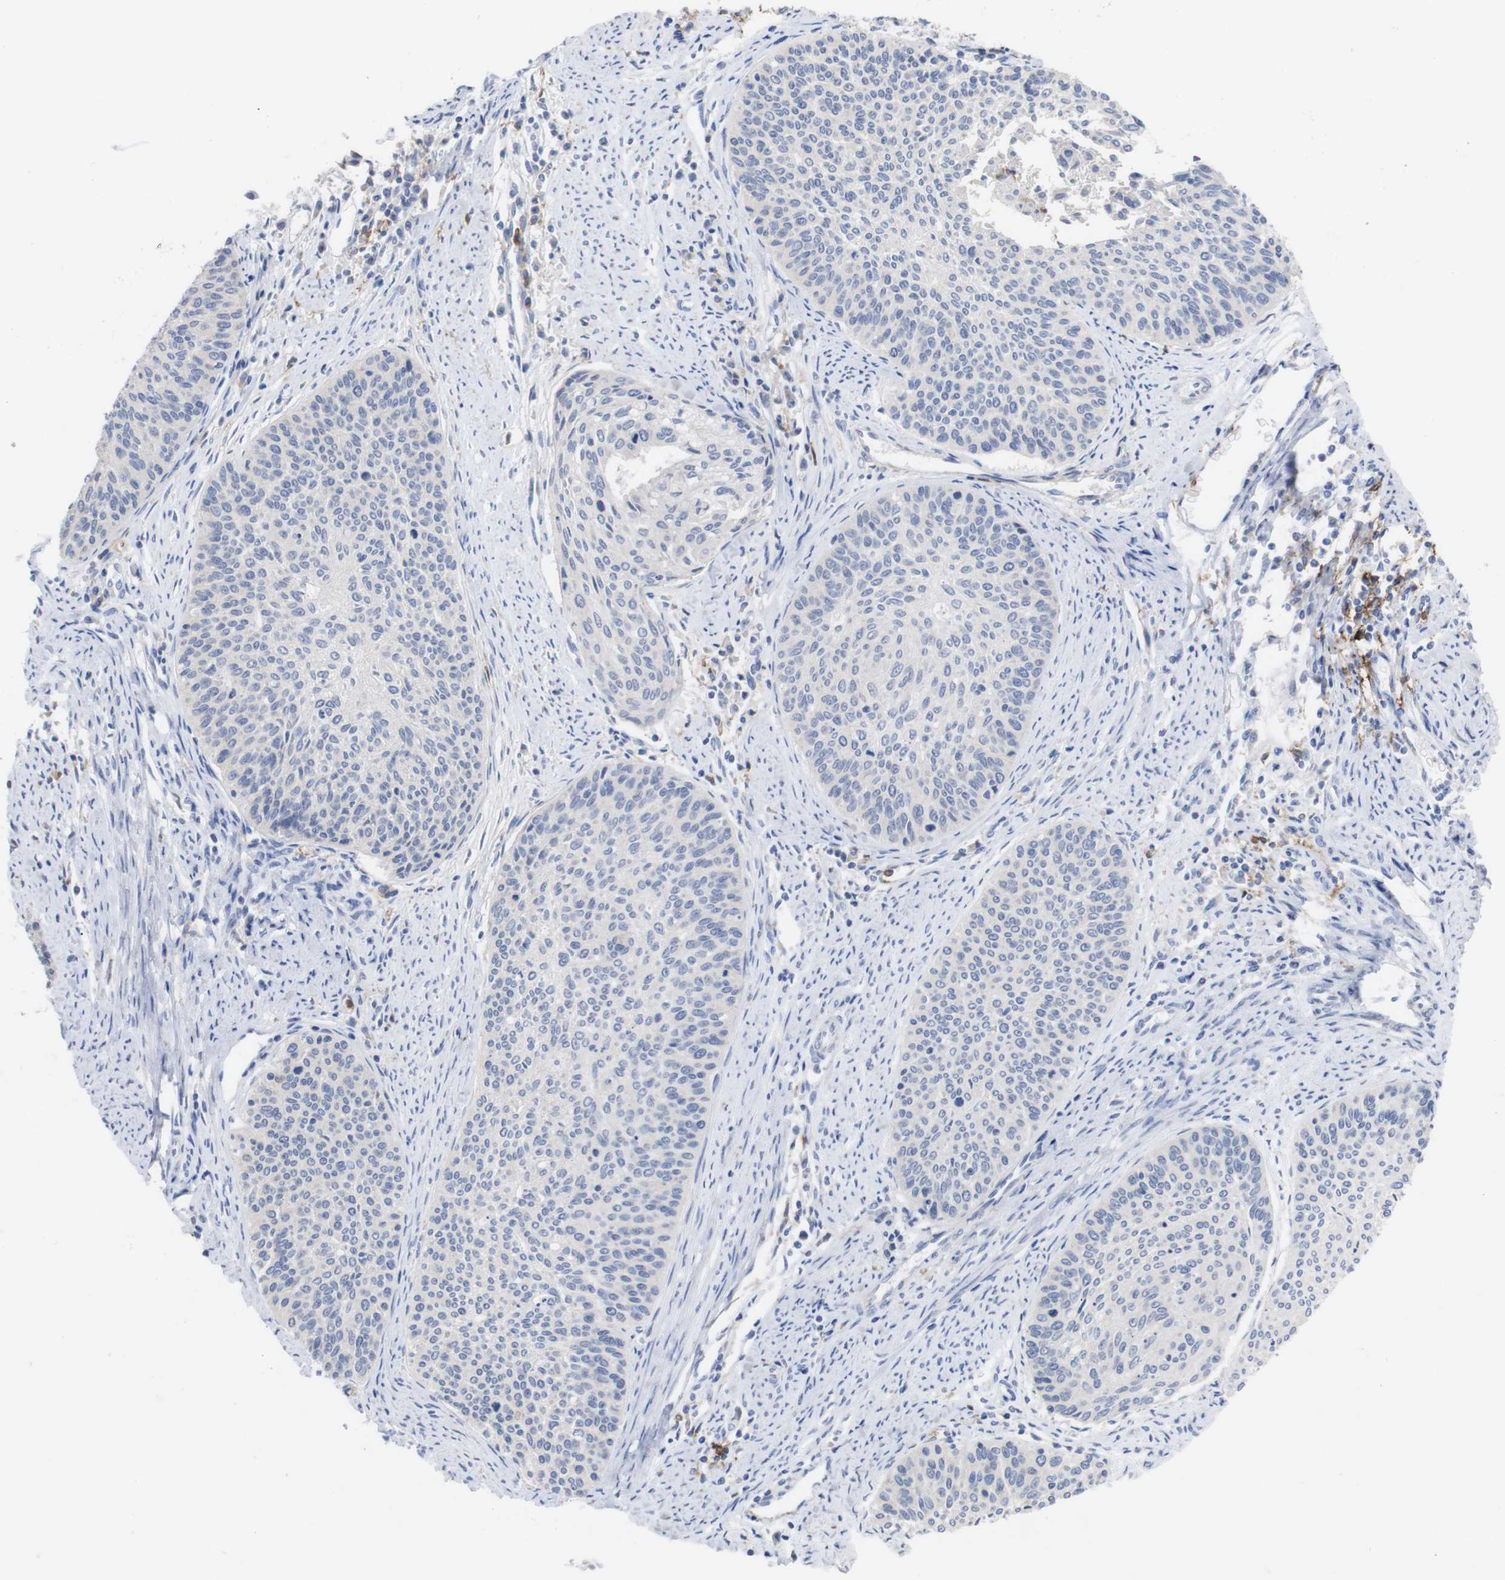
{"staining": {"intensity": "negative", "quantity": "none", "location": "none"}, "tissue": "cervical cancer", "cell_type": "Tumor cells", "image_type": "cancer", "snomed": [{"axis": "morphology", "description": "Squamous cell carcinoma, NOS"}, {"axis": "topography", "description": "Cervix"}], "caption": "Immunohistochemistry micrograph of cervical squamous cell carcinoma stained for a protein (brown), which displays no expression in tumor cells.", "gene": "C5AR1", "patient": {"sex": "female", "age": 55}}